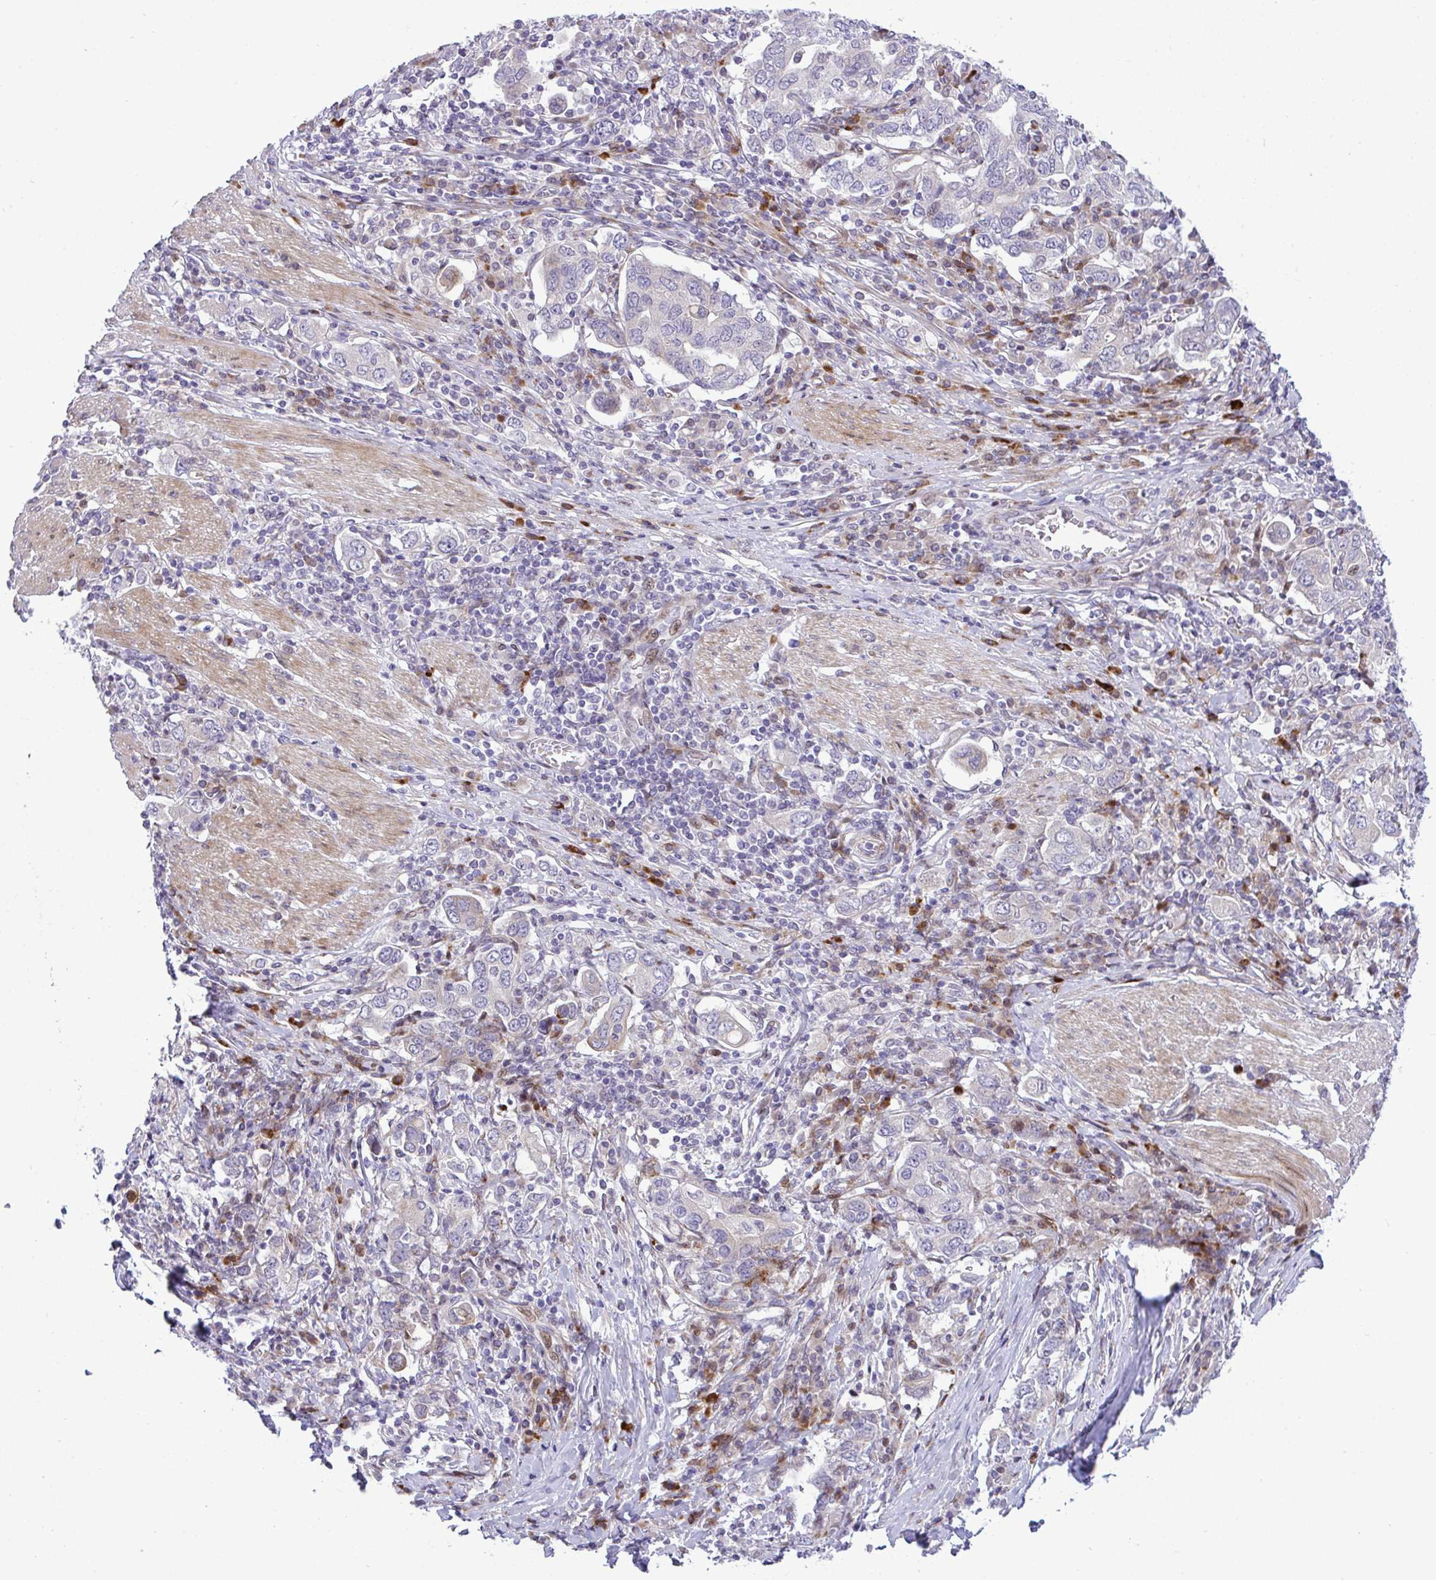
{"staining": {"intensity": "negative", "quantity": "none", "location": "none"}, "tissue": "stomach cancer", "cell_type": "Tumor cells", "image_type": "cancer", "snomed": [{"axis": "morphology", "description": "Adenocarcinoma, NOS"}, {"axis": "topography", "description": "Stomach, upper"}, {"axis": "topography", "description": "Stomach"}], "caption": "Tumor cells show no significant expression in stomach cancer.", "gene": "CASTOR2", "patient": {"sex": "male", "age": 62}}